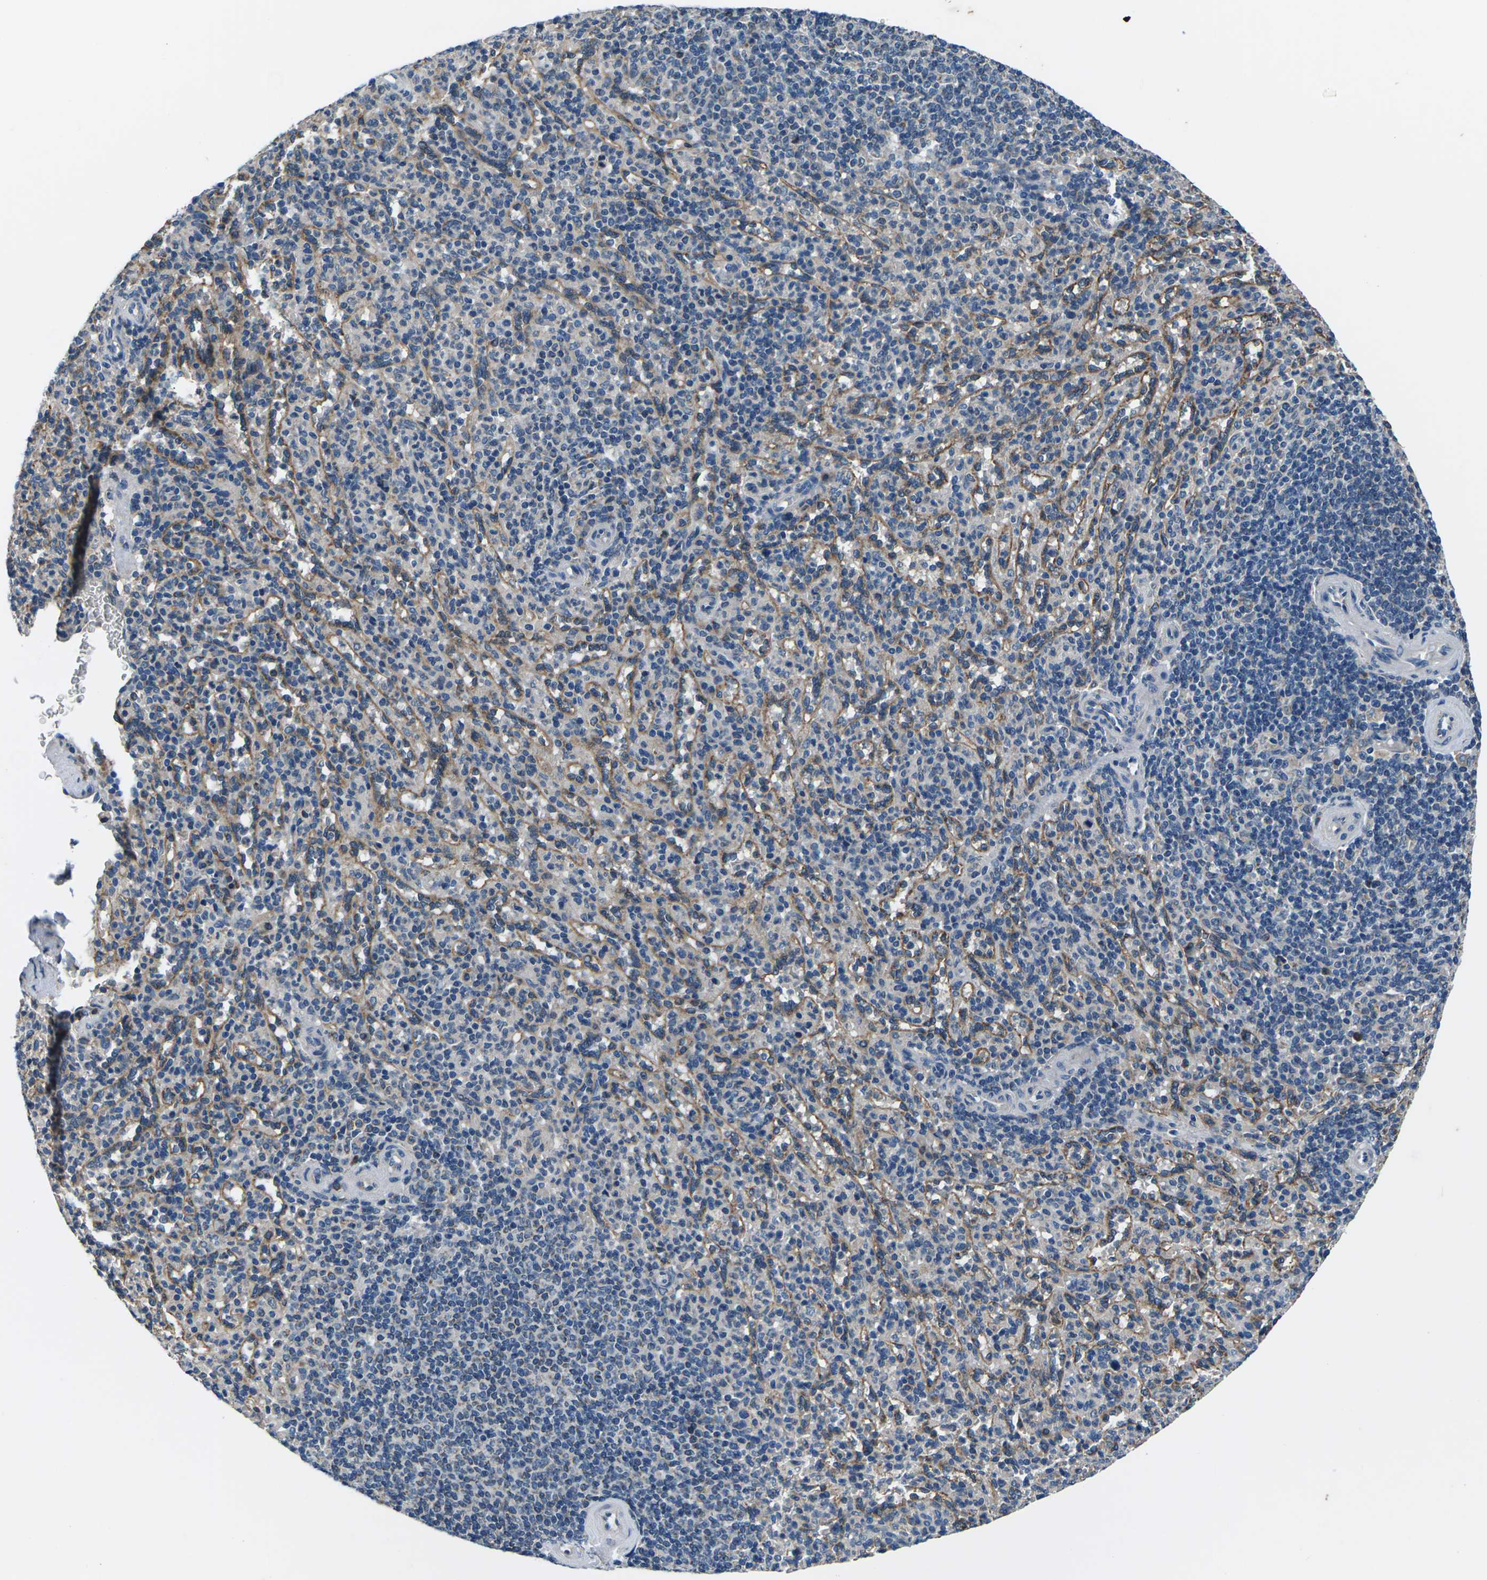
{"staining": {"intensity": "negative", "quantity": "none", "location": "none"}, "tissue": "spleen", "cell_type": "Cells in red pulp", "image_type": "normal", "snomed": [{"axis": "morphology", "description": "Normal tissue, NOS"}, {"axis": "topography", "description": "Spleen"}], "caption": "Immunohistochemistry (IHC) photomicrograph of unremarkable spleen: spleen stained with DAB demonstrates no significant protein positivity in cells in red pulp.", "gene": "GABRP", "patient": {"sex": "male", "age": 36}}